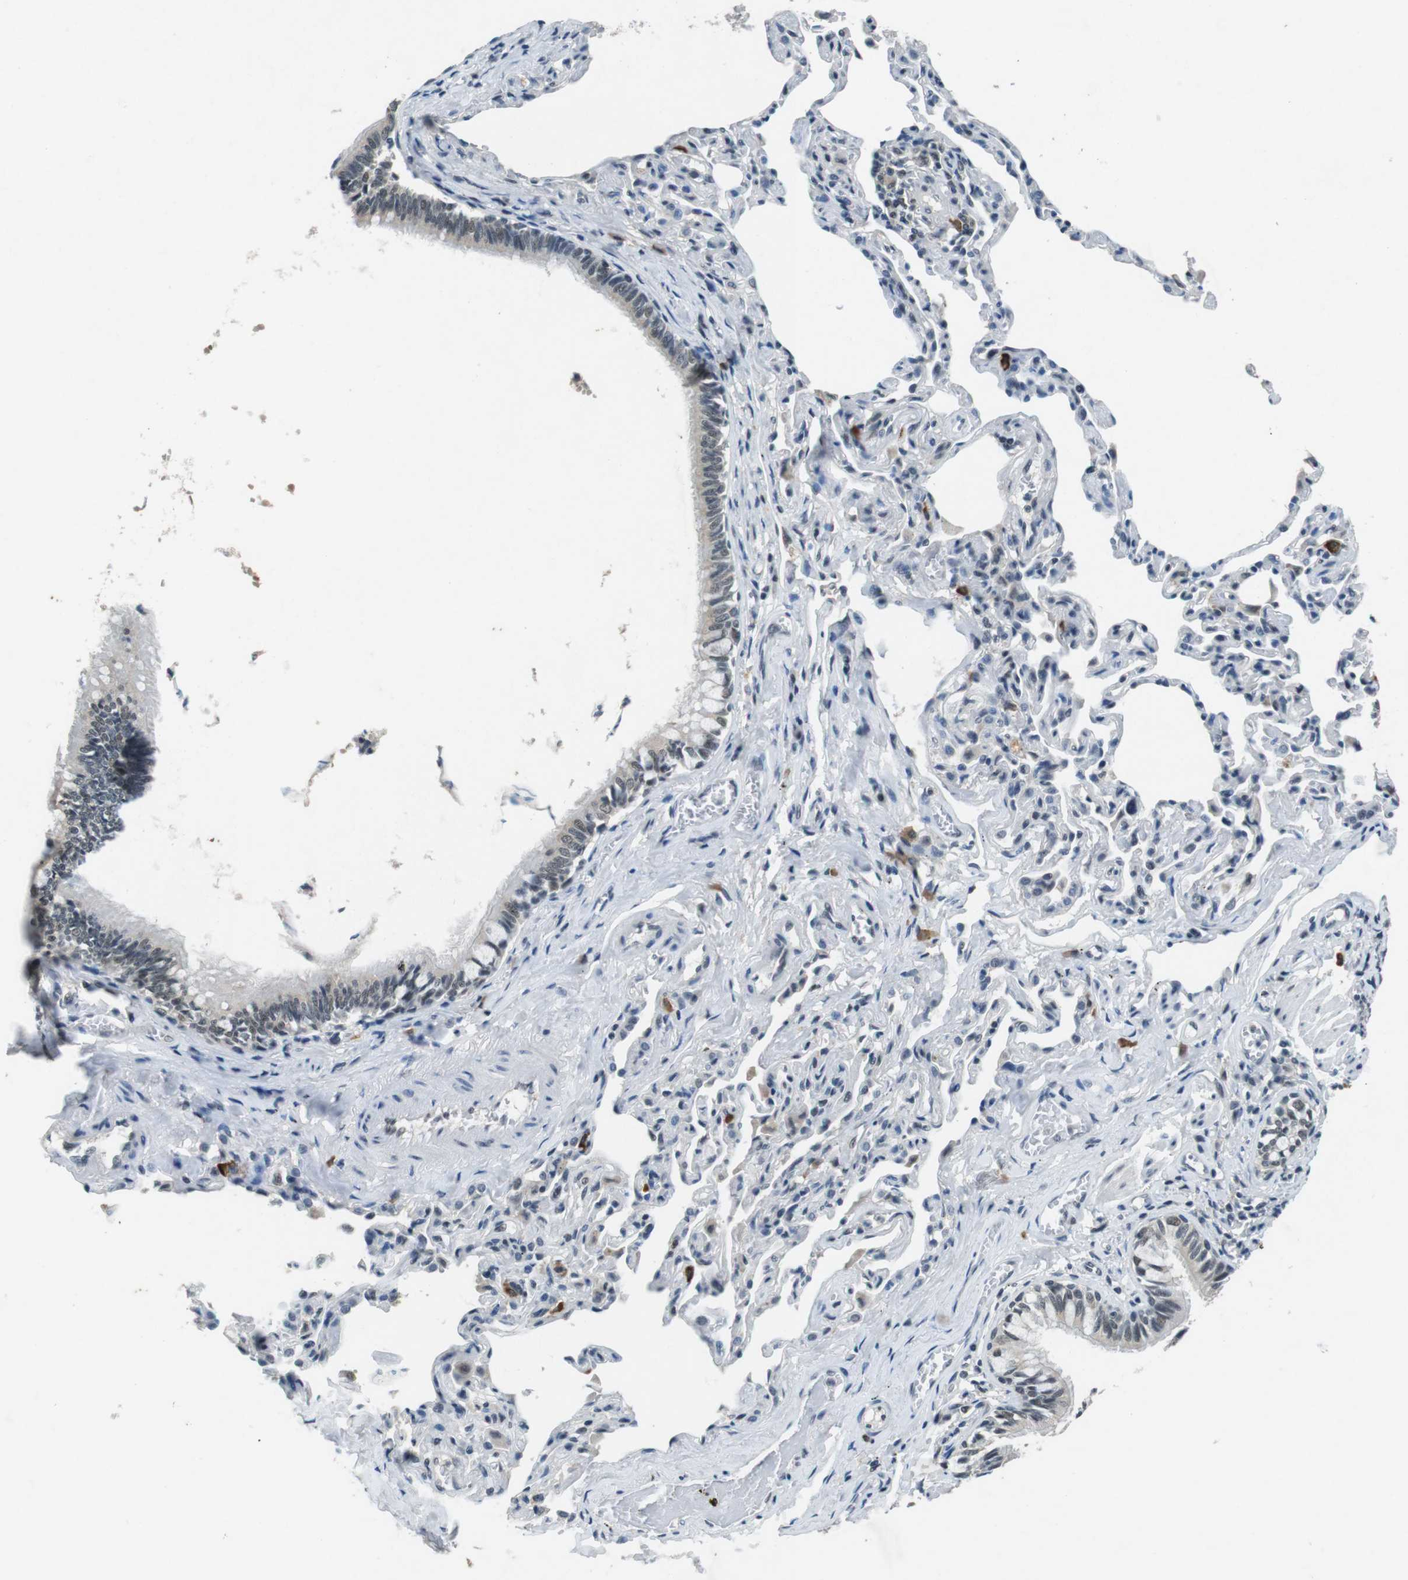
{"staining": {"intensity": "moderate", "quantity": ">75%", "location": "nuclear"}, "tissue": "bronchus", "cell_type": "Respiratory epithelial cells", "image_type": "normal", "snomed": [{"axis": "morphology", "description": "Normal tissue, NOS"}, {"axis": "topography", "description": "Bronchus"}, {"axis": "topography", "description": "Lung"}], "caption": "This is an image of immunohistochemistry staining of normal bronchus, which shows moderate expression in the nuclear of respiratory epithelial cells.", "gene": "USP7", "patient": {"sex": "male", "age": 64}}